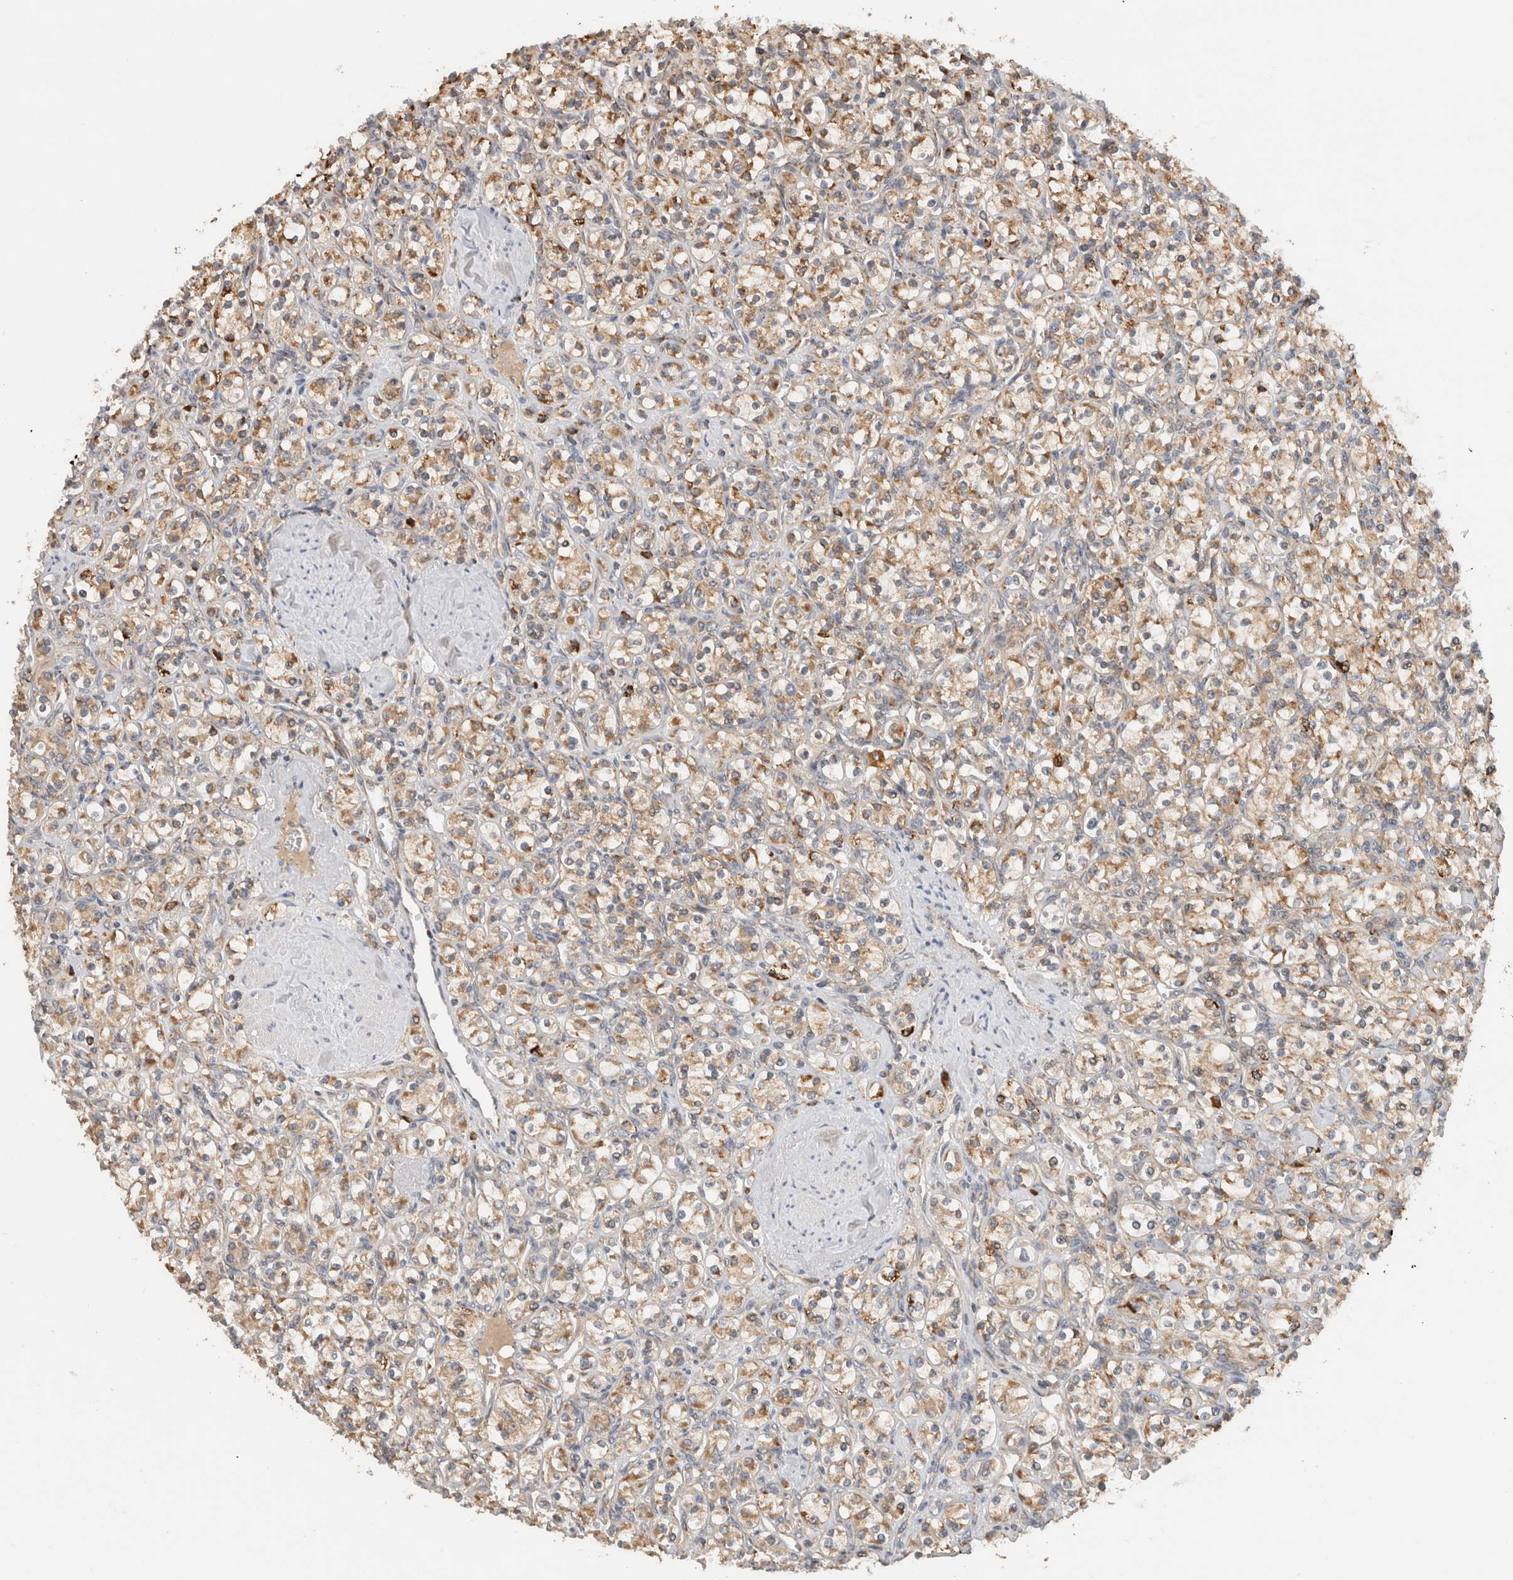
{"staining": {"intensity": "moderate", "quantity": ">75%", "location": "cytoplasmic/membranous"}, "tissue": "renal cancer", "cell_type": "Tumor cells", "image_type": "cancer", "snomed": [{"axis": "morphology", "description": "Adenocarcinoma, NOS"}, {"axis": "topography", "description": "Kidney"}], "caption": "Renal cancer (adenocarcinoma) was stained to show a protein in brown. There is medium levels of moderate cytoplasmic/membranous positivity in approximately >75% of tumor cells.", "gene": "AMPD1", "patient": {"sex": "male", "age": 77}}